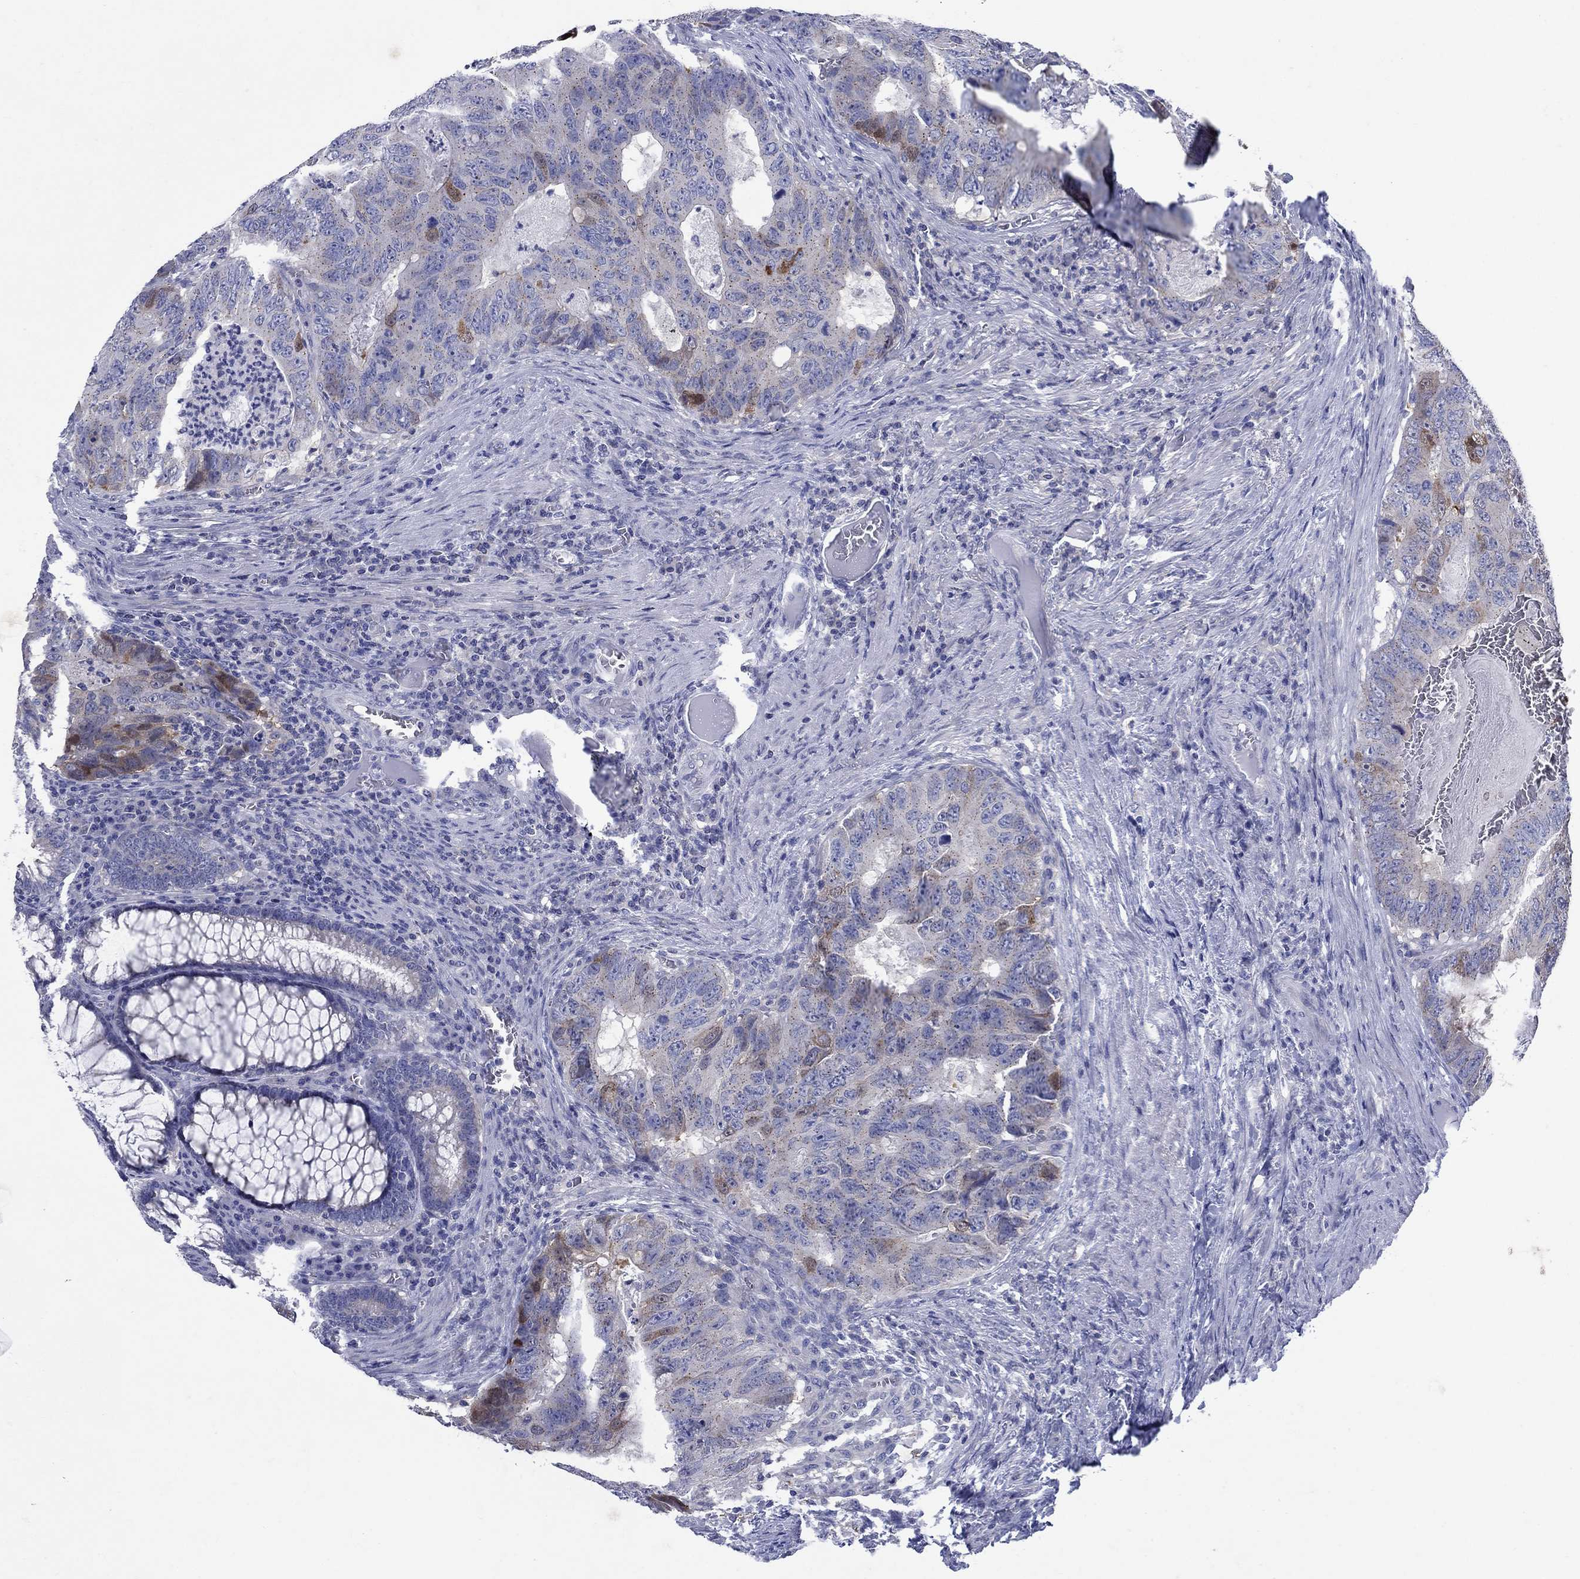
{"staining": {"intensity": "moderate", "quantity": "<25%", "location": "cytoplasmic/membranous"}, "tissue": "colorectal cancer", "cell_type": "Tumor cells", "image_type": "cancer", "snomed": [{"axis": "morphology", "description": "Adenocarcinoma, NOS"}, {"axis": "topography", "description": "Colon"}], "caption": "This photomicrograph shows adenocarcinoma (colorectal) stained with IHC to label a protein in brown. The cytoplasmic/membranous of tumor cells show moderate positivity for the protein. Nuclei are counter-stained blue.", "gene": "SULT2B1", "patient": {"sex": "male", "age": 79}}